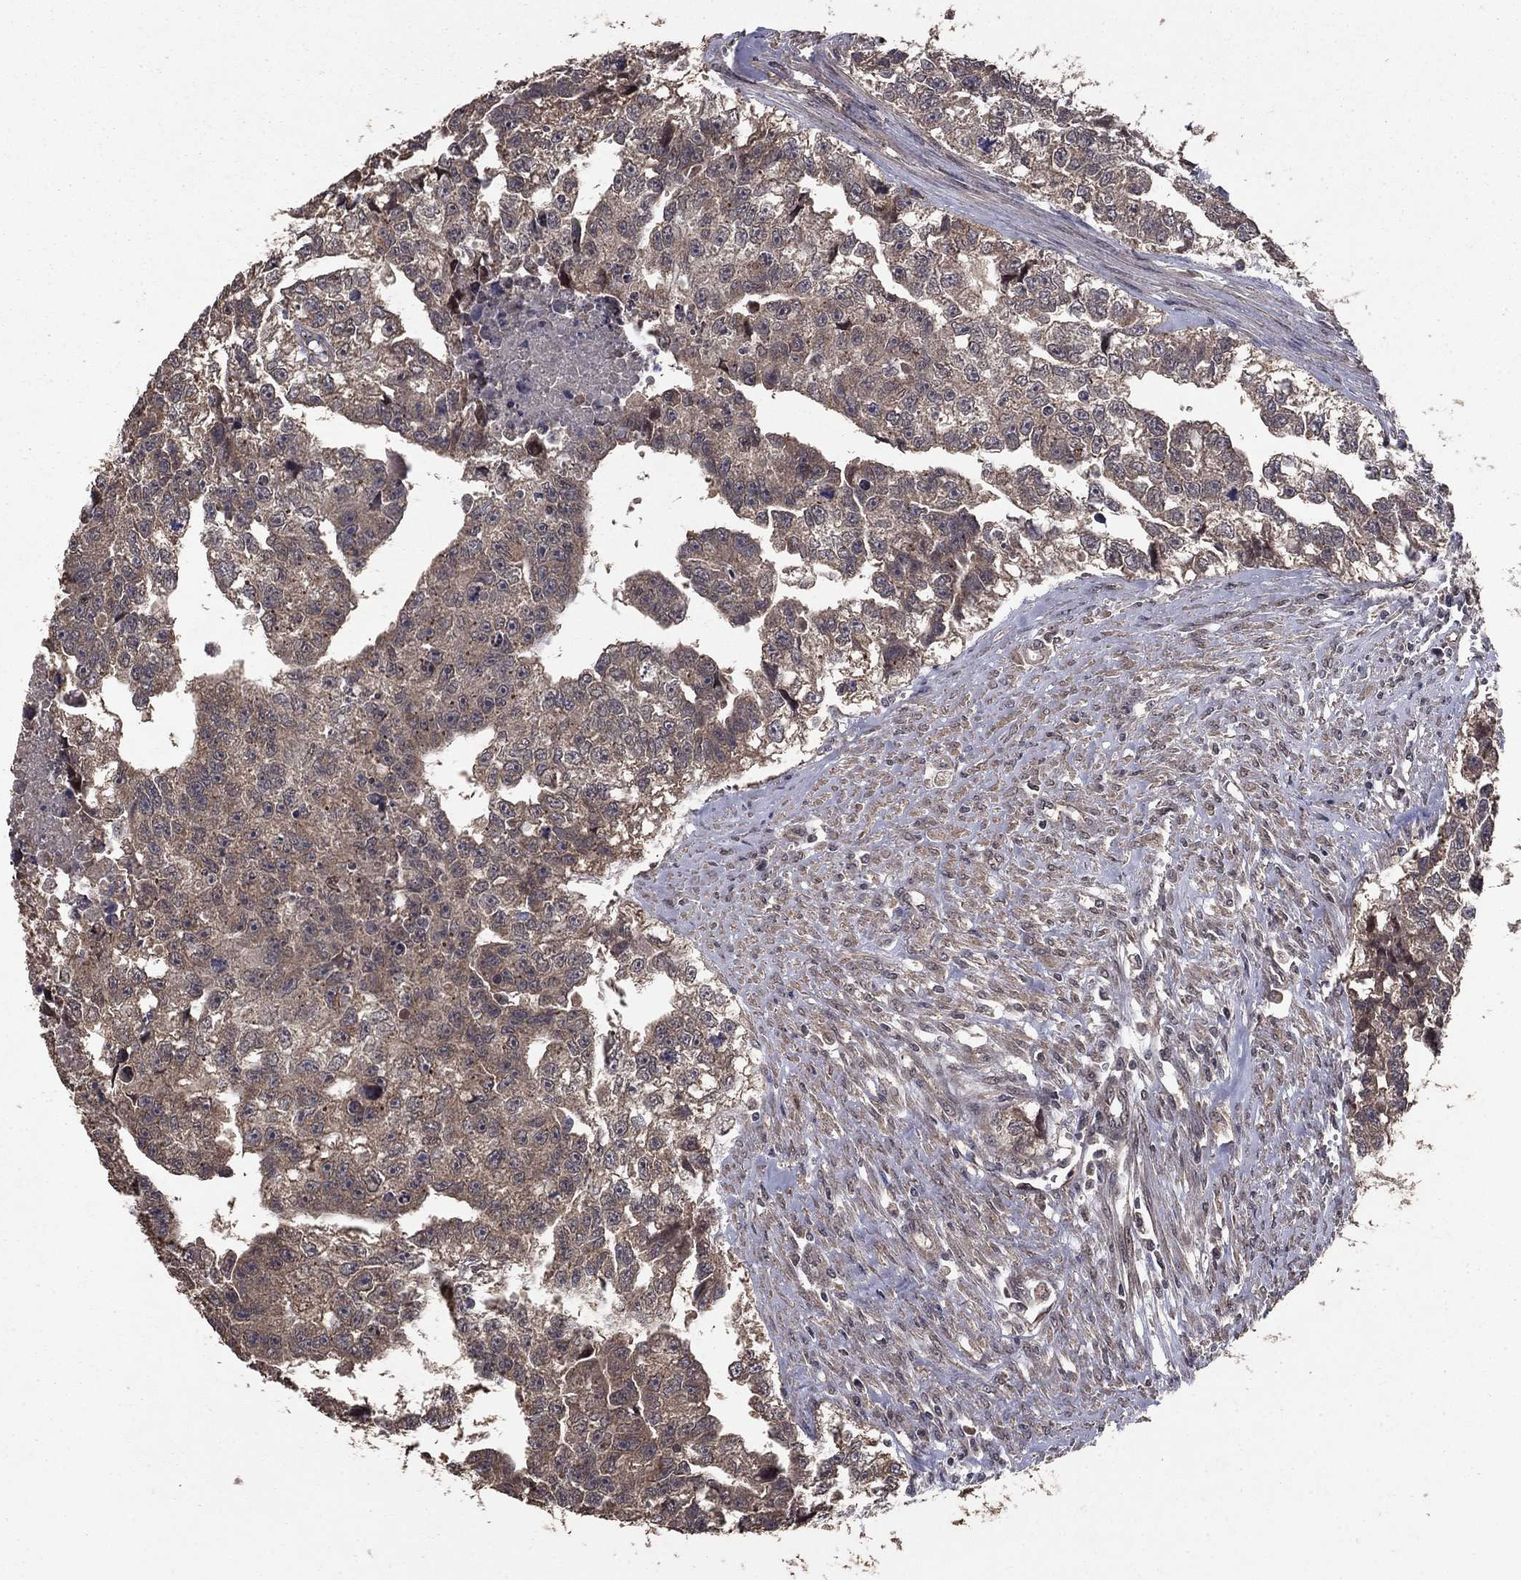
{"staining": {"intensity": "weak", "quantity": "<25%", "location": "cytoplasmic/membranous"}, "tissue": "testis cancer", "cell_type": "Tumor cells", "image_type": "cancer", "snomed": [{"axis": "morphology", "description": "Carcinoma, Embryonal, NOS"}, {"axis": "morphology", "description": "Teratoma, malignant, NOS"}, {"axis": "topography", "description": "Testis"}], "caption": "High magnification brightfield microscopy of testis cancer (embryonal carcinoma) stained with DAB (3,3'-diaminobenzidine) (brown) and counterstained with hematoxylin (blue): tumor cells show no significant positivity.", "gene": "DHRS1", "patient": {"sex": "male", "age": 44}}